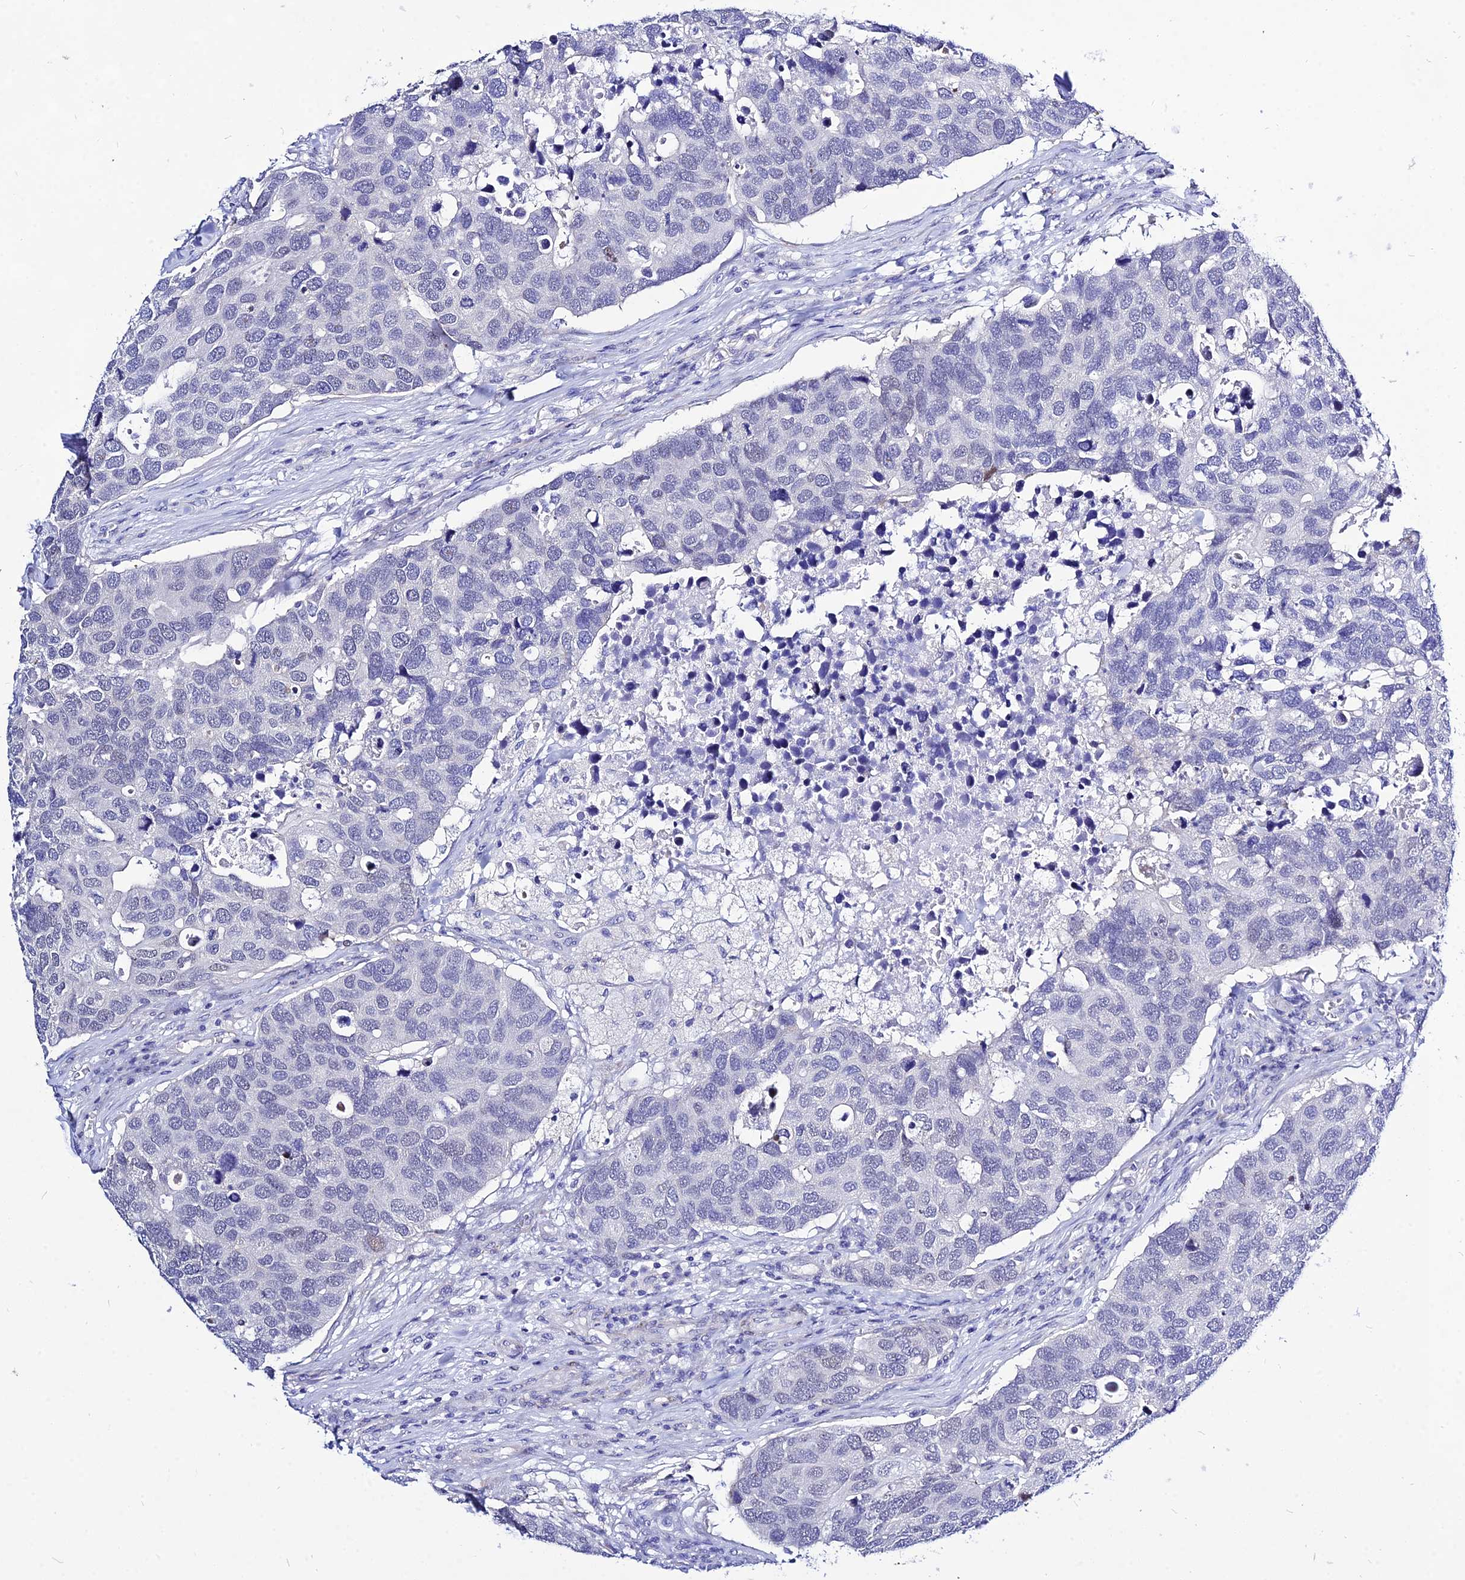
{"staining": {"intensity": "negative", "quantity": "none", "location": "none"}, "tissue": "breast cancer", "cell_type": "Tumor cells", "image_type": "cancer", "snomed": [{"axis": "morphology", "description": "Duct carcinoma"}, {"axis": "topography", "description": "Breast"}], "caption": "This photomicrograph is of breast infiltrating ductal carcinoma stained with IHC to label a protein in brown with the nuclei are counter-stained blue. There is no positivity in tumor cells.", "gene": "DEFB107A", "patient": {"sex": "female", "age": 83}}